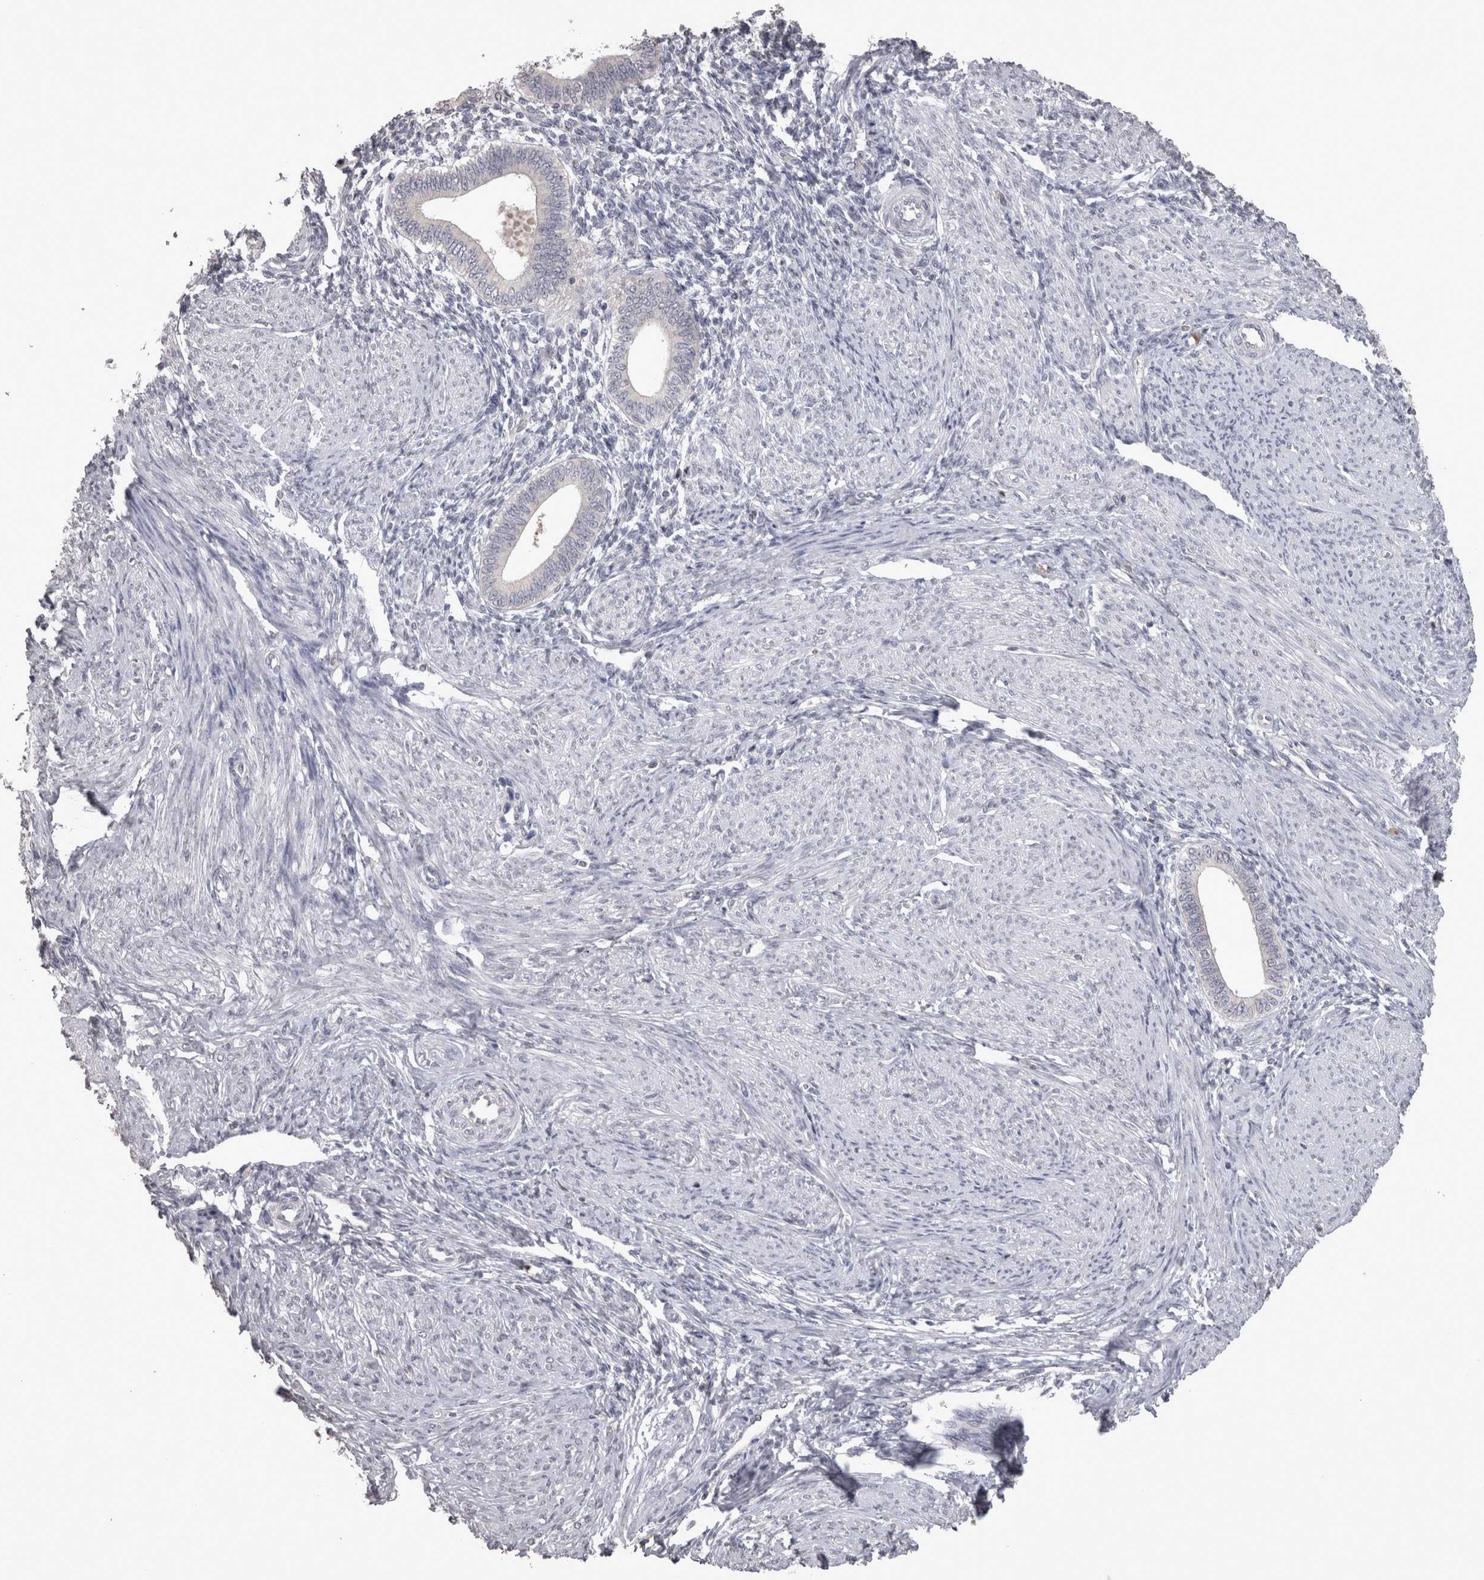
{"staining": {"intensity": "negative", "quantity": "none", "location": "none"}, "tissue": "endometrium", "cell_type": "Cells in endometrial stroma", "image_type": "normal", "snomed": [{"axis": "morphology", "description": "Normal tissue, NOS"}, {"axis": "topography", "description": "Endometrium"}], "caption": "Immunohistochemistry (IHC) of normal endometrium displays no staining in cells in endometrial stroma. Brightfield microscopy of IHC stained with DAB (3,3'-diaminobenzidine) (brown) and hematoxylin (blue), captured at high magnification.", "gene": "LAX1", "patient": {"sex": "female", "age": 42}}